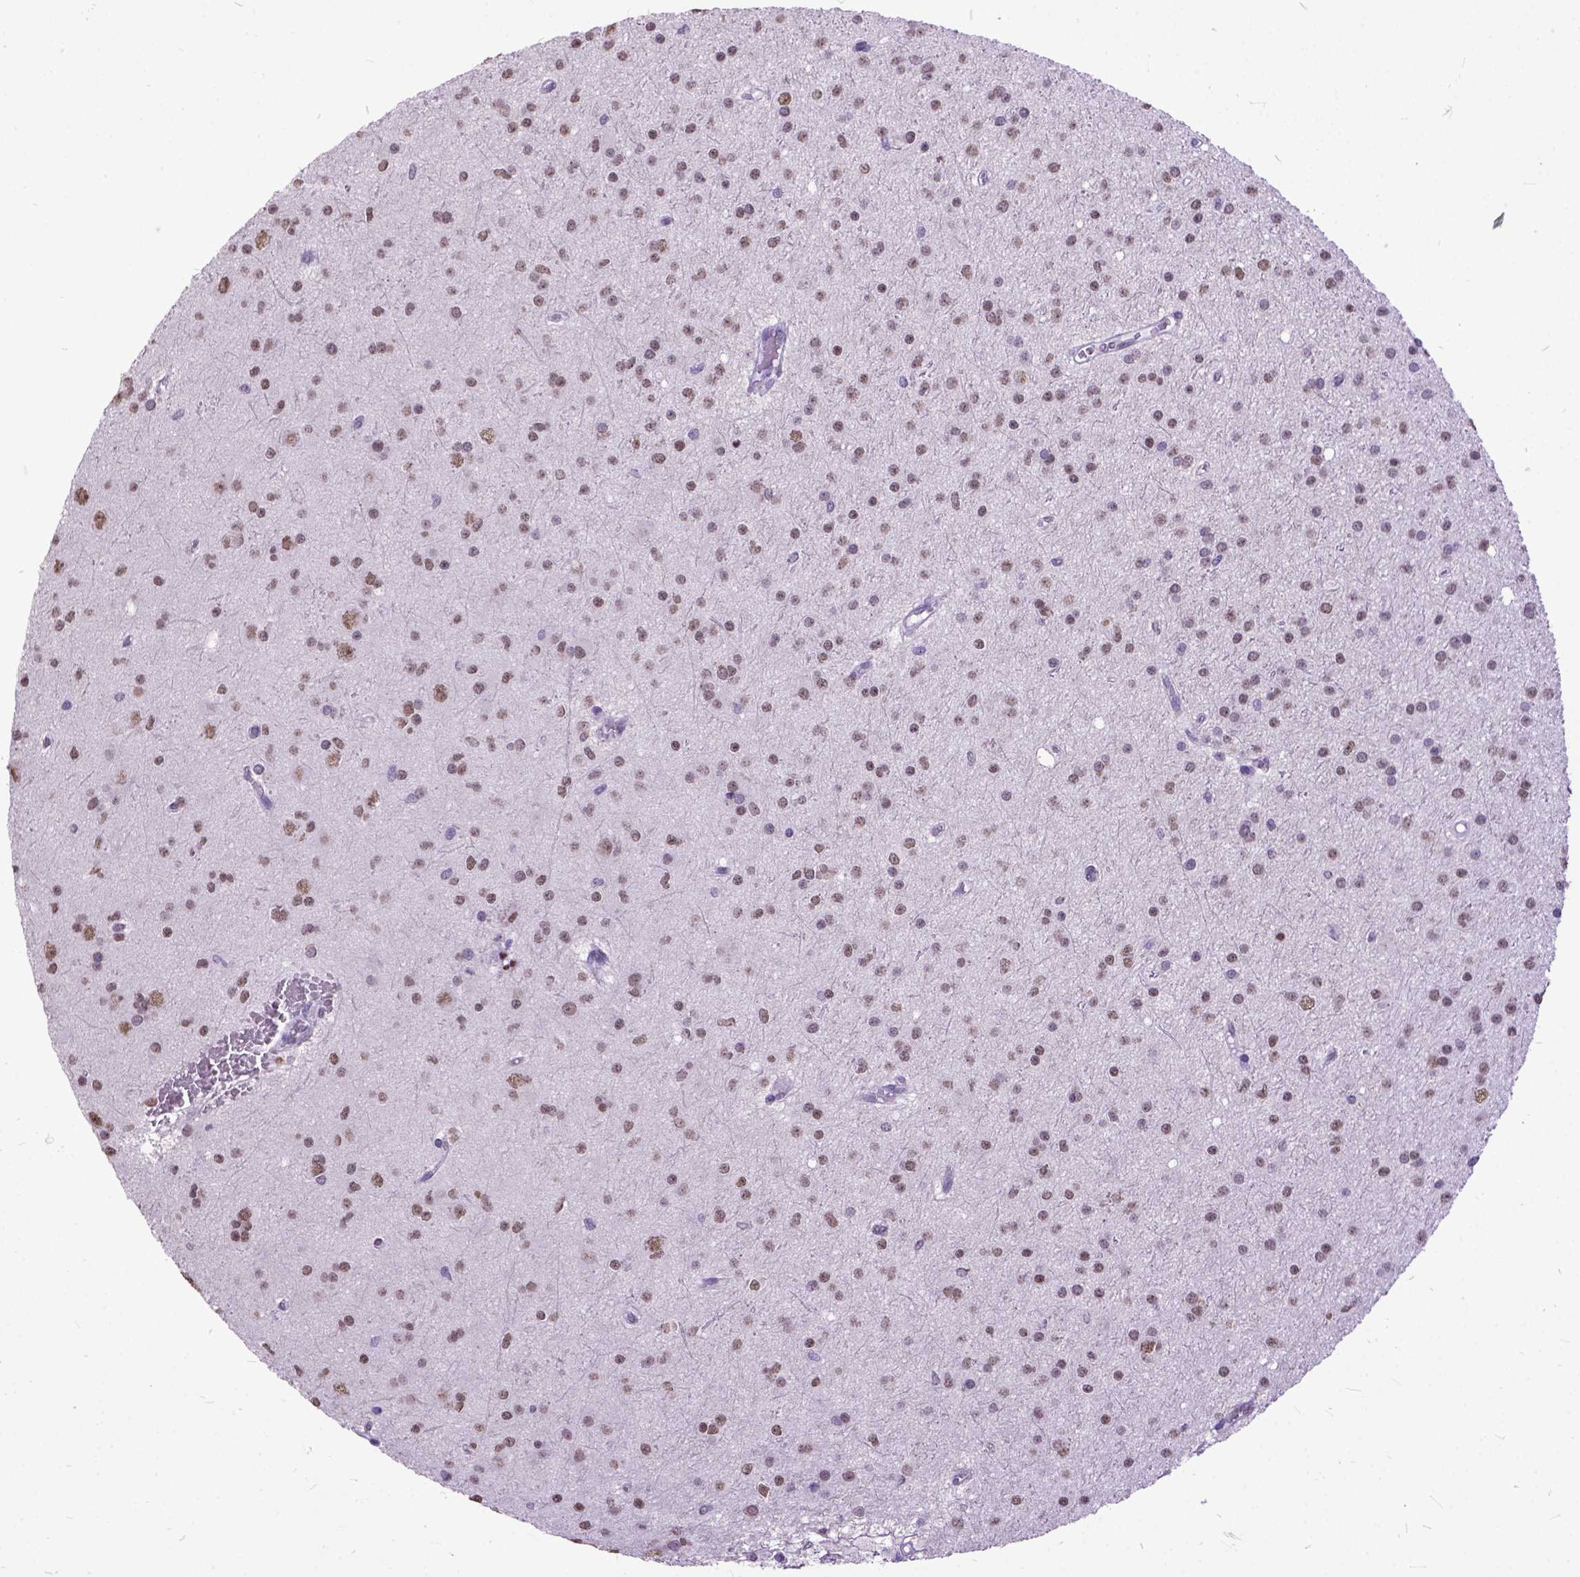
{"staining": {"intensity": "moderate", "quantity": ">75%", "location": "nuclear"}, "tissue": "glioma", "cell_type": "Tumor cells", "image_type": "cancer", "snomed": [{"axis": "morphology", "description": "Glioma, malignant, Low grade"}, {"axis": "topography", "description": "Brain"}], "caption": "This micrograph demonstrates immunohistochemistry staining of human malignant low-grade glioma, with medium moderate nuclear expression in approximately >75% of tumor cells.", "gene": "MARCHF10", "patient": {"sex": "male", "age": 27}}